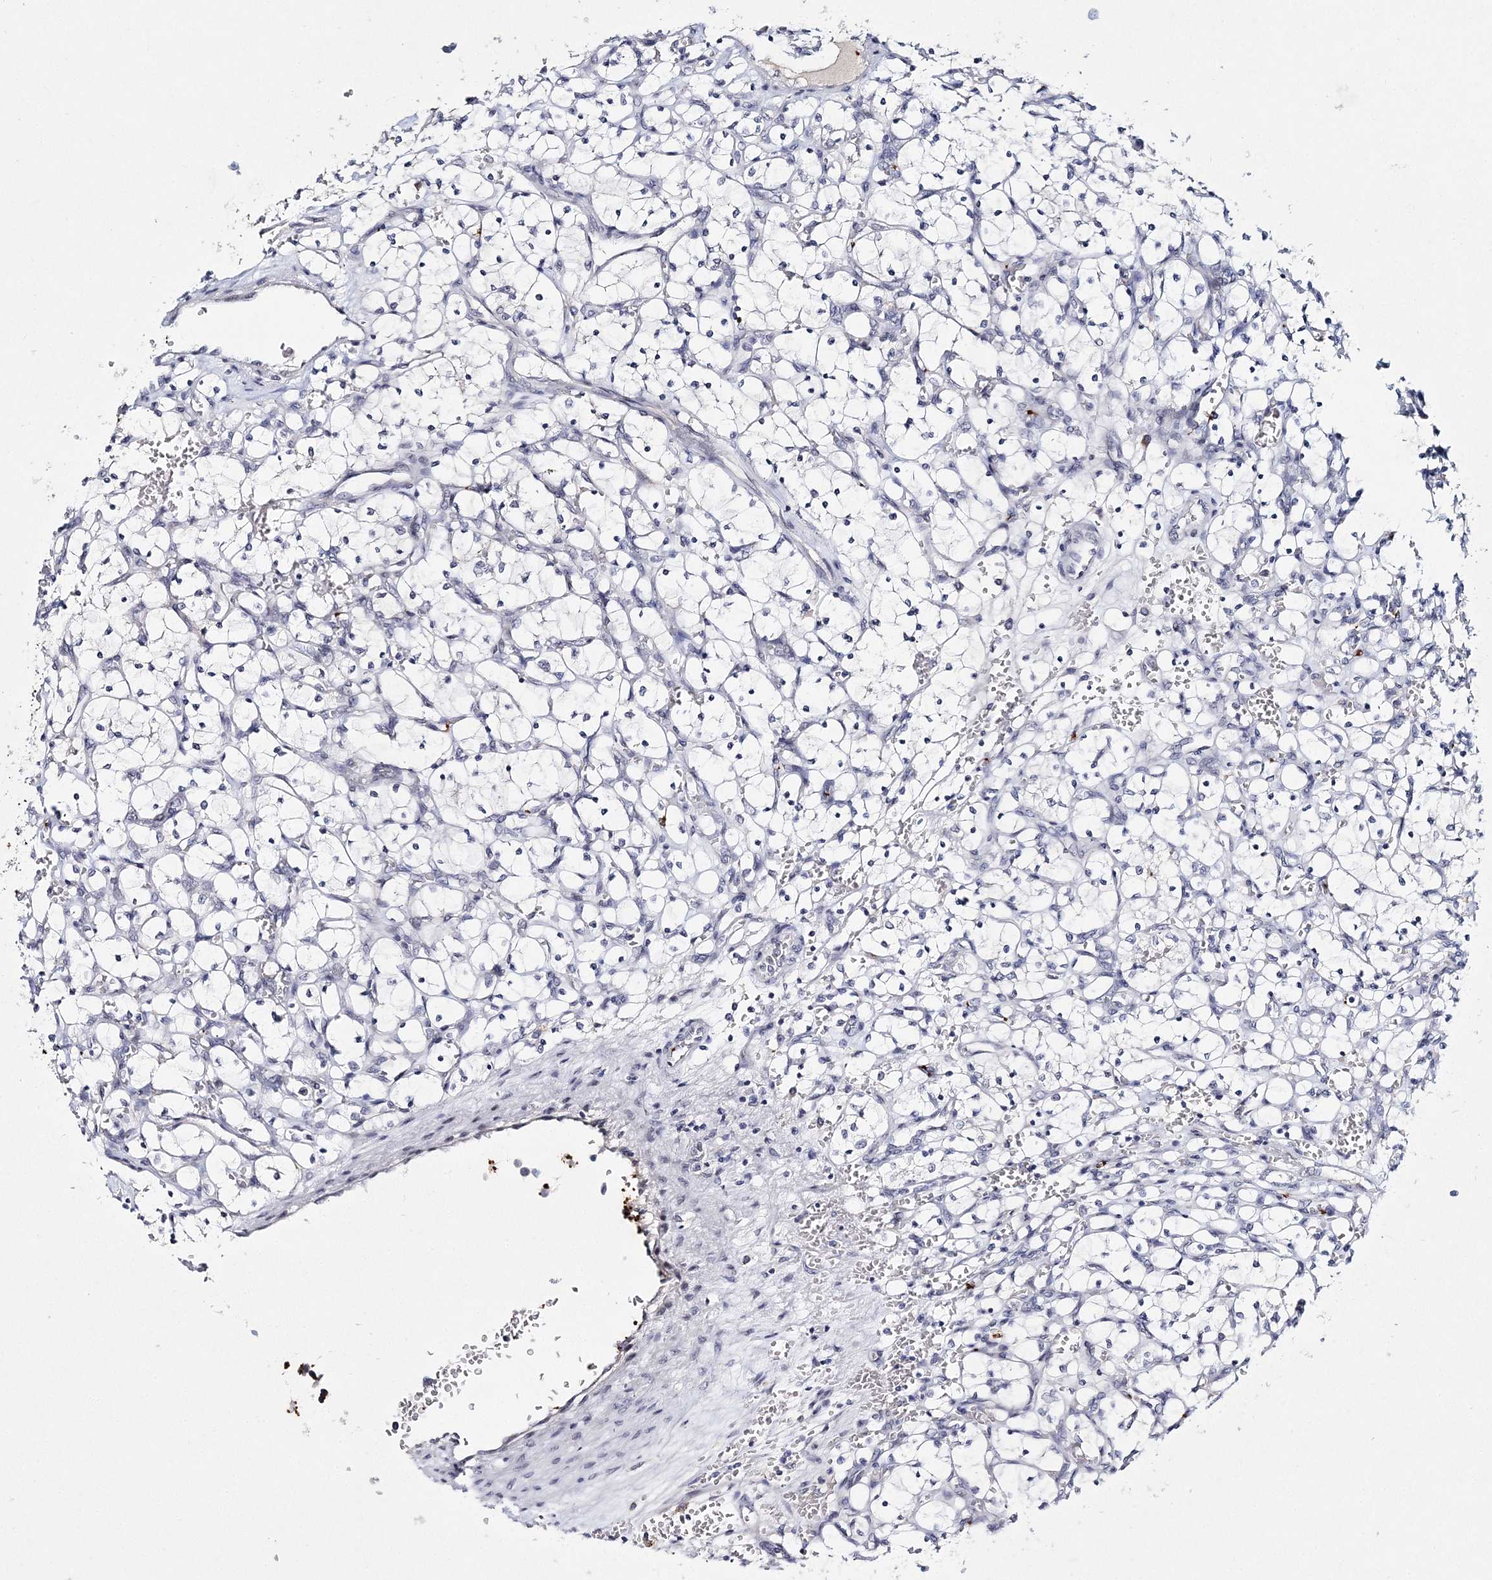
{"staining": {"intensity": "negative", "quantity": "none", "location": "none"}, "tissue": "renal cancer", "cell_type": "Tumor cells", "image_type": "cancer", "snomed": [{"axis": "morphology", "description": "Adenocarcinoma, NOS"}, {"axis": "topography", "description": "Kidney"}], "caption": "This is an immunohistochemistry photomicrograph of renal adenocarcinoma. There is no expression in tumor cells.", "gene": "MYOZ2", "patient": {"sex": "female", "age": 69}}